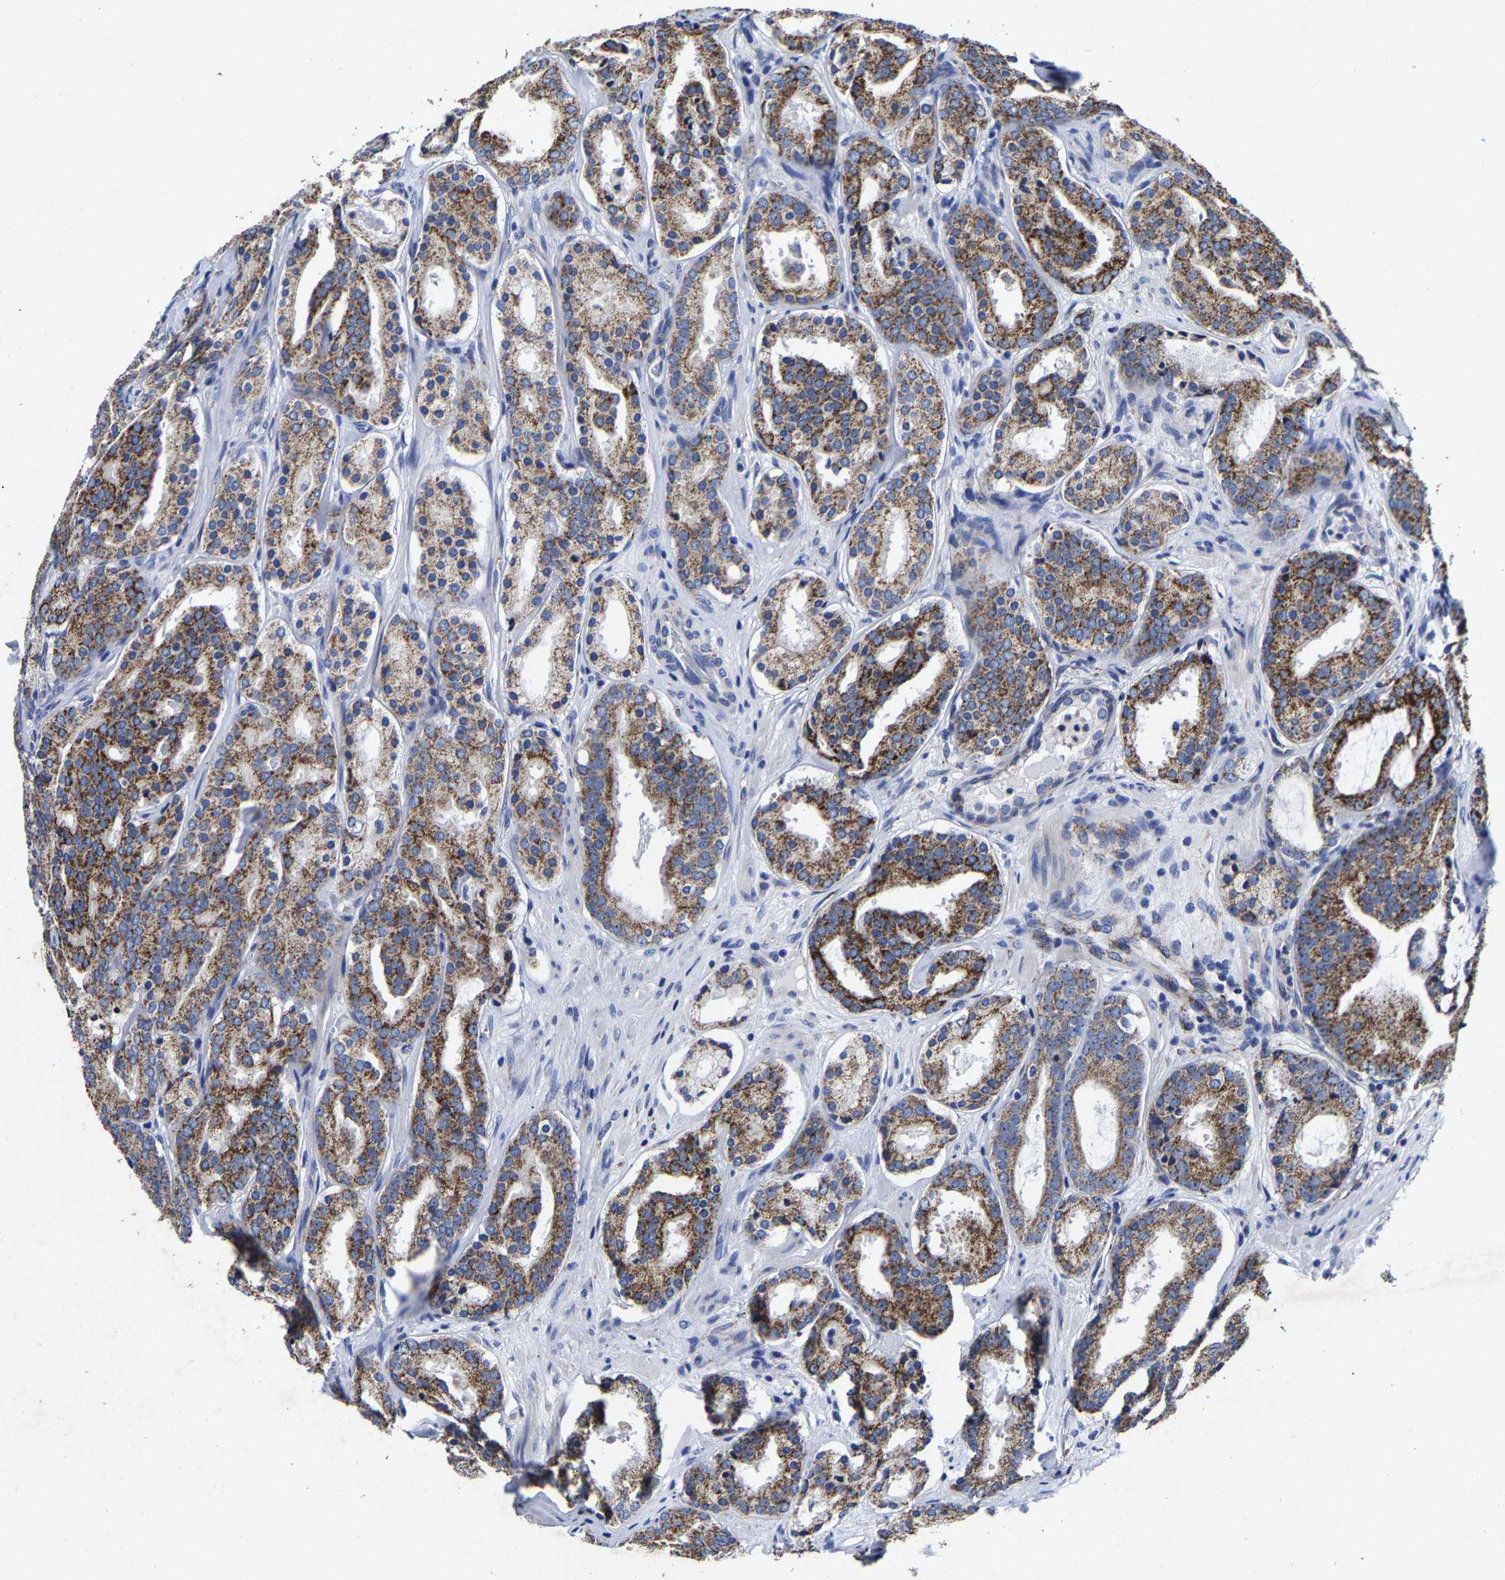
{"staining": {"intensity": "moderate", "quantity": ">75%", "location": "cytoplasmic/membranous"}, "tissue": "prostate cancer", "cell_type": "Tumor cells", "image_type": "cancer", "snomed": [{"axis": "morphology", "description": "Adenocarcinoma, Low grade"}, {"axis": "topography", "description": "Prostate"}], "caption": "Immunohistochemistry photomicrograph of neoplastic tissue: human prostate cancer (adenocarcinoma (low-grade)) stained using immunohistochemistry demonstrates medium levels of moderate protein expression localized specifically in the cytoplasmic/membranous of tumor cells, appearing as a cytoplasmic/membranous brown color.", "gene": "AASS", "patient": {"sex": "male", "age": 69}}